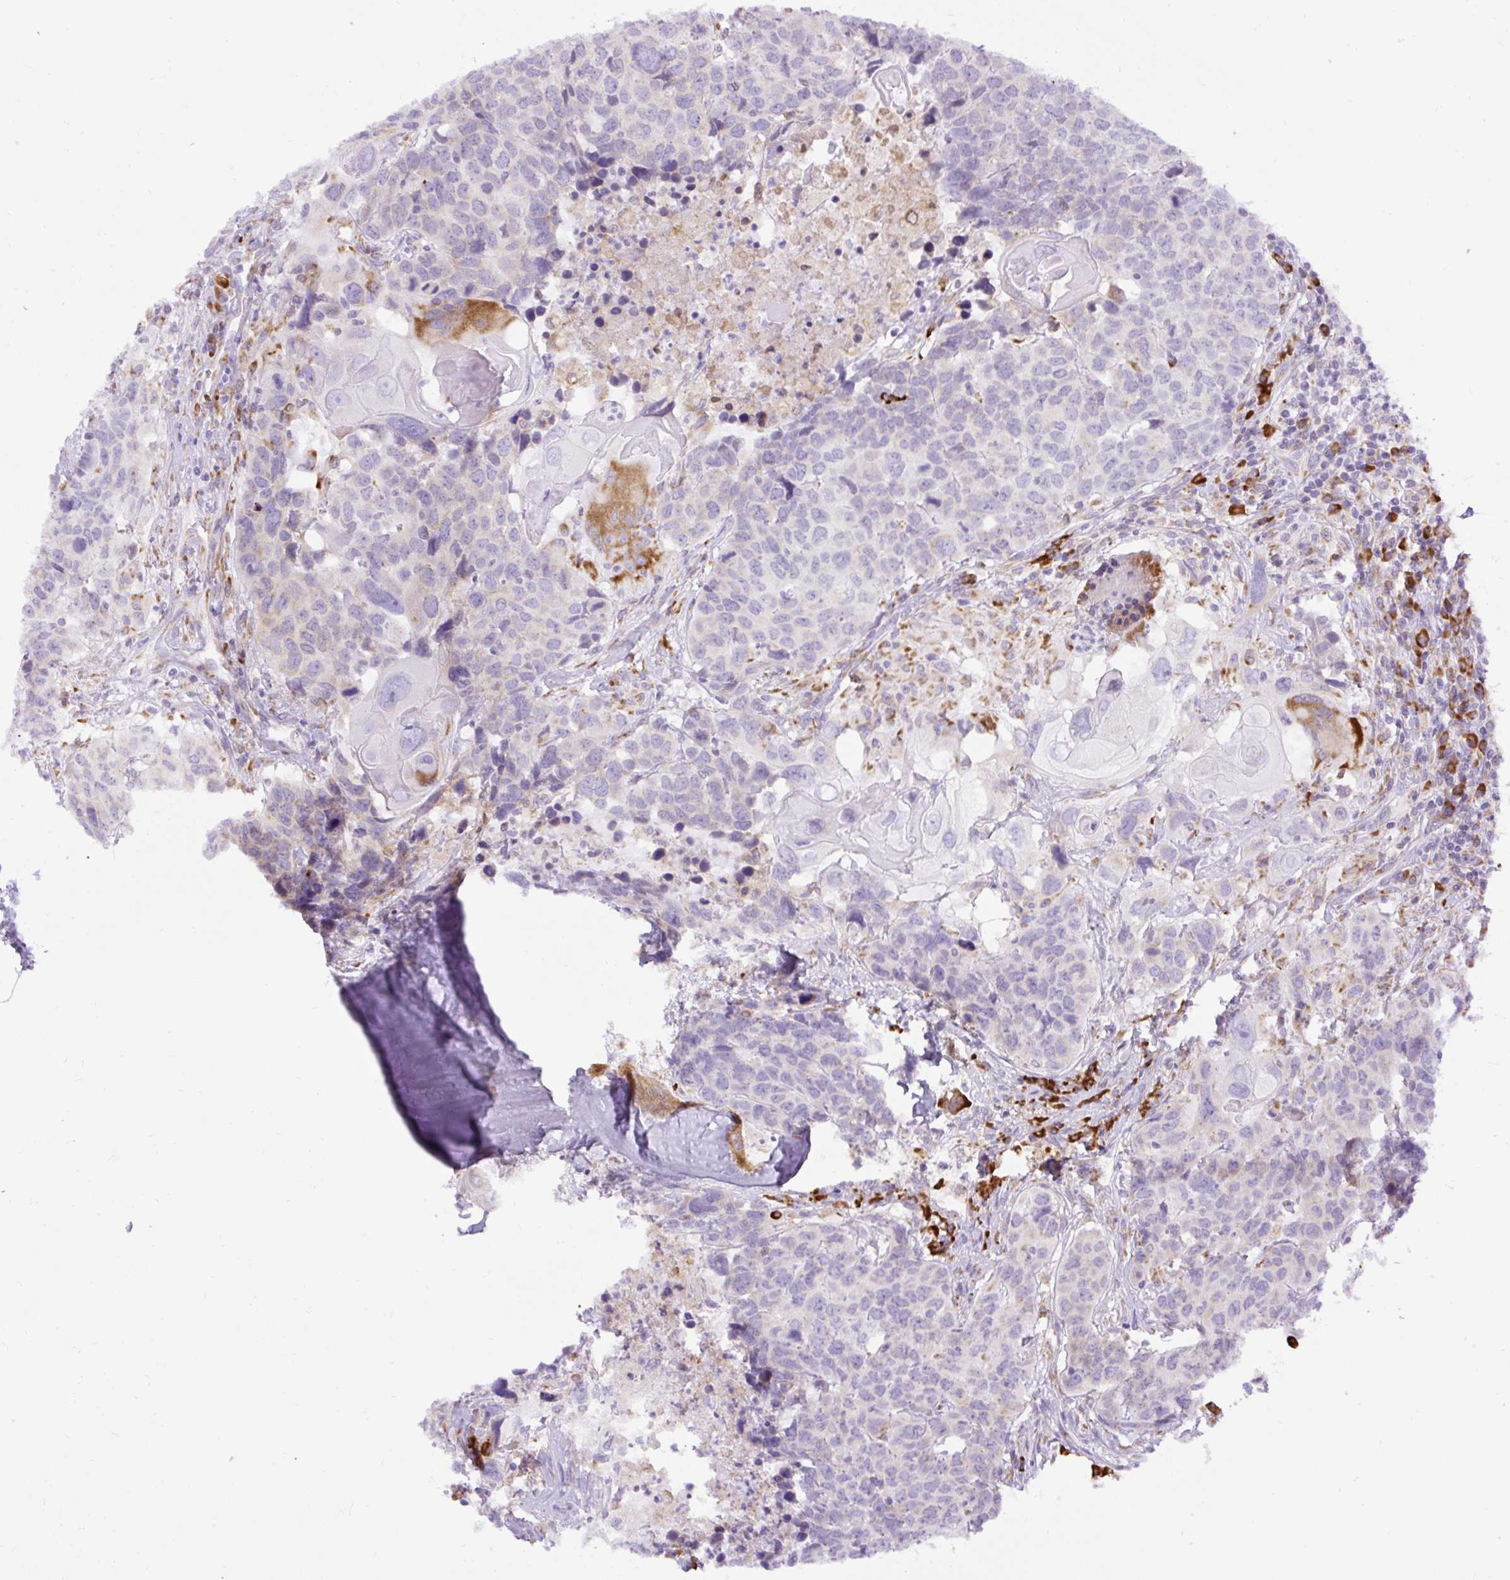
{"staining": {"intensity": "moderate", "quantity": "<25%", "location": "cytoplasmic/membranous"}, "tissue": "head and neck cancer", "cell_type": "Tumor cells", "image_type": "cancer", "snomed": [{"axis": "morphology", "description": "Normal tissue, NOS"}, {"axis": "morphology", "description": "Squamous cell carcinoma, NOS"}, {"axis": "topography", "description": "Skeletal muscle"}, {"axis": "topography", "description": "Vascular tissue"}, {"axis": "topography", "description": "Peripheral nerve tissue"}, {"axis": "topography", "description": "Head-Neck"}], "caption": "Head and neck cancer (squamous cell carcinoma) stained with DAB (3,3'-diaminobenzidine) immunohistochemistry (IHC) shows low levels of moderate cytoplasmic/membranous expression in about <25% of tumor cells. (DAB (3,3'-diaminobenzidine) IHC with brightfield microscopy, high magnification).", "gene": "DDOST", "patient": {"sex": "male", "age": 66}}